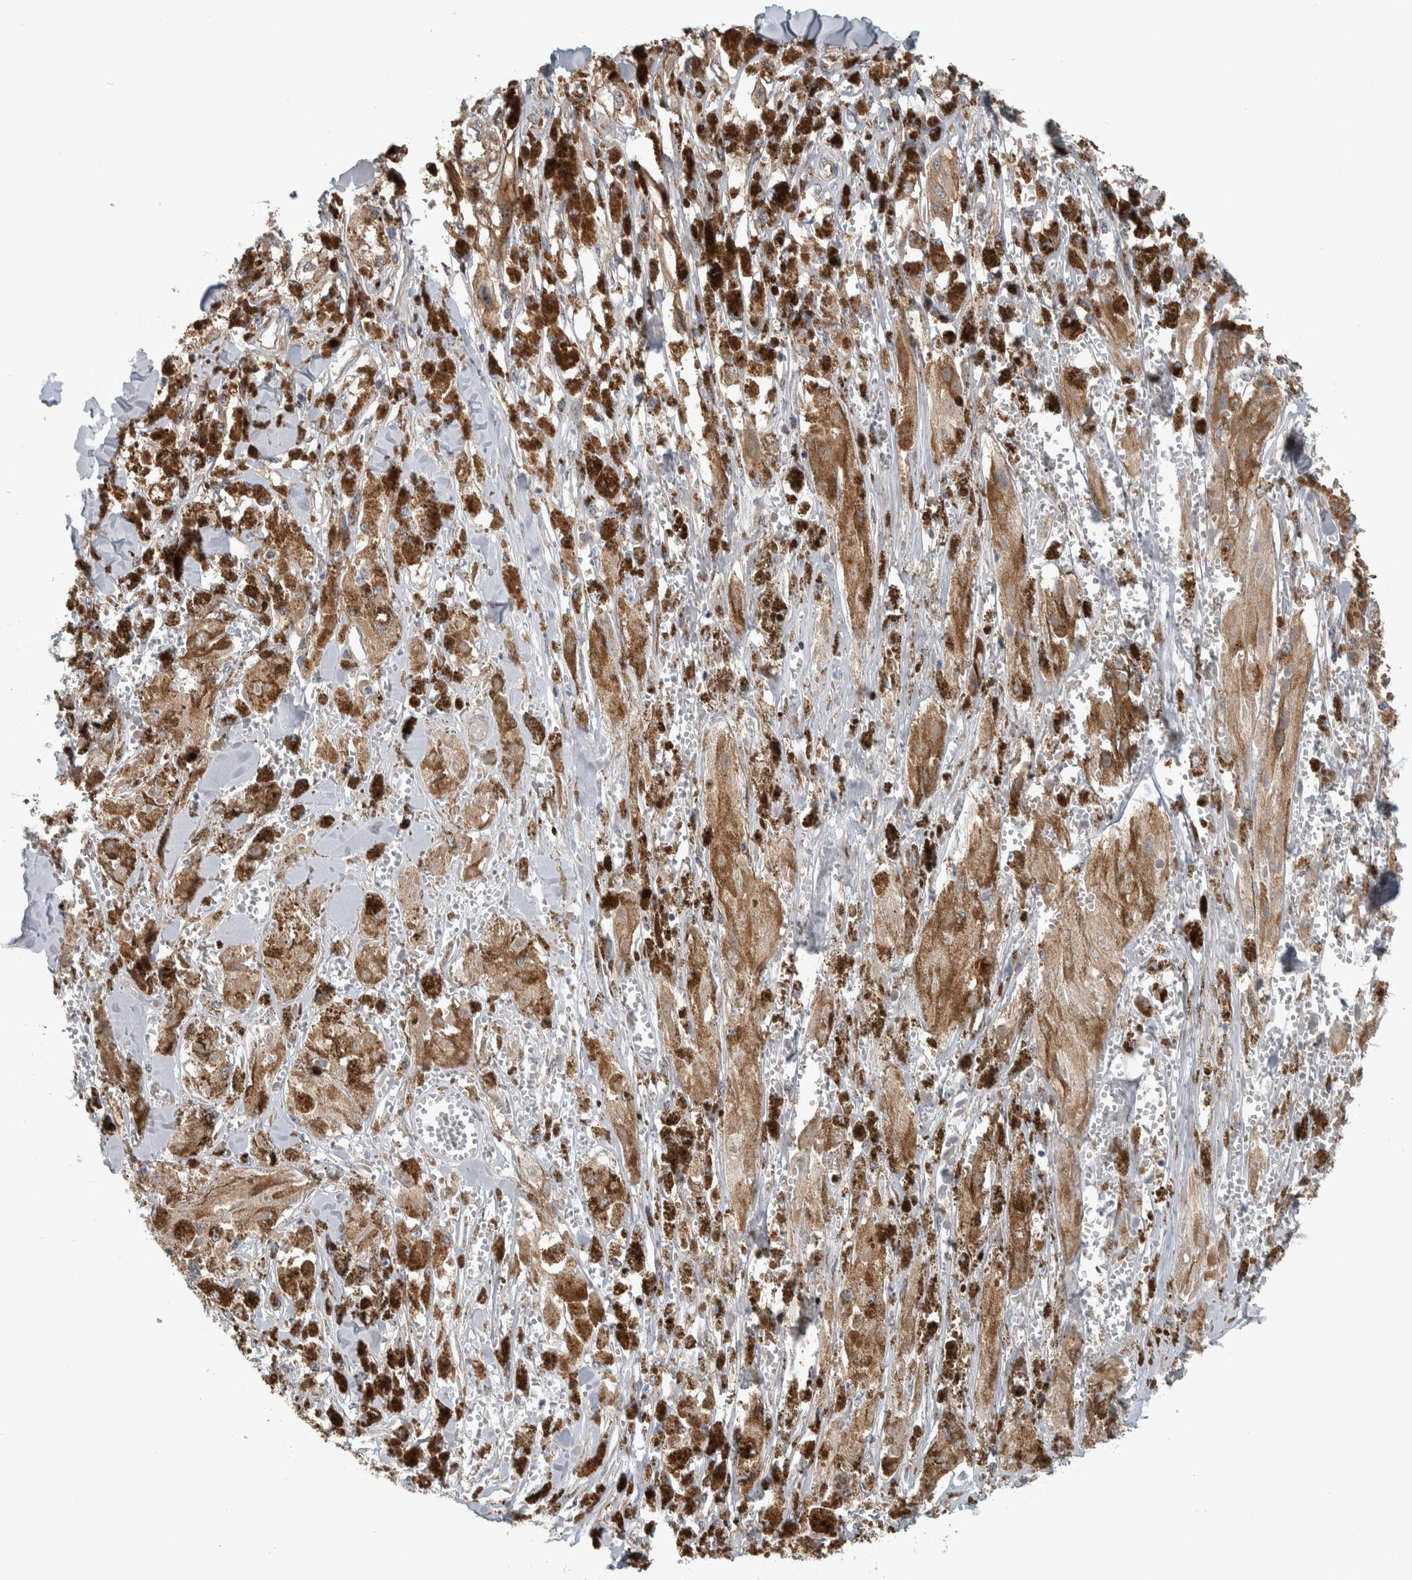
{"staining": {"intensity": "moderate", "quantity": ">75%", "location": "cytoplasmic/membranous"}, "tissue": "melanoma", "cell_type": "Tumor cells", "image_type": "cancer", "snomed": [{"axis": "morphology", "description": "Malignant melanoma, NOS"}, {"axis": "topography", "description": "Skin"}], "caption": "This is an image of IHC staining of malignant melanoma, which shows moderate positivity in the cytoplasmic/membranous of tumor cells.", "gene": "MSL1", "patient": {"sex": "male", "age": 88}}